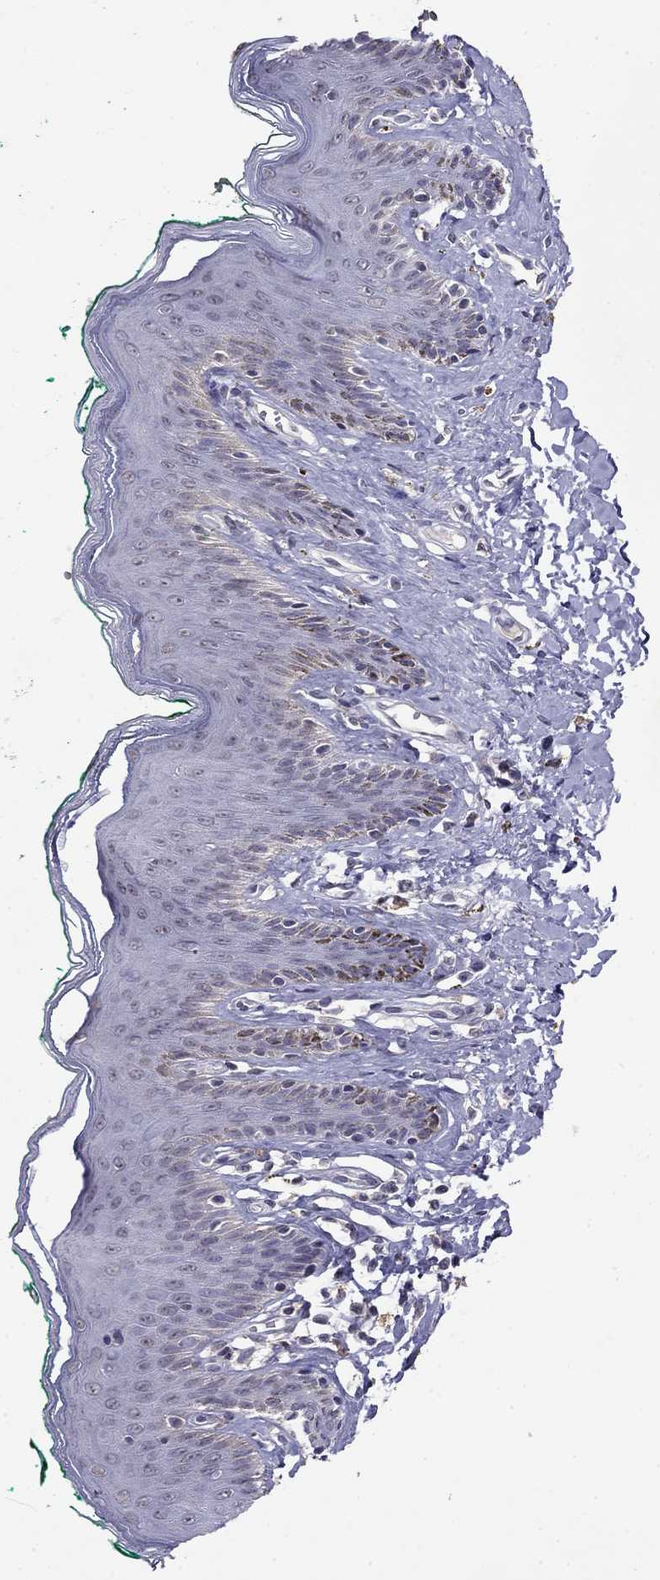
{"staining": {"intensity": "negative", "quantity": "none", "location": "none"}, "tissue": "skin", "cell_type": "Epidermal cells", "image_type": "normal", "snomed": [{"axis": "morphology", "description": "Normal tissue, NOS"}, {"axis": "topography", "description": "Vulva"}], "caption": "Epidermal cells show no significant protein expression in unremarkable skin. (Brightfield microscopy of DAB (3,3'-diaminobenzidine) immunohistochemistry at high magnification).", "gene": "WNK3", "patient": {"sex": "female", "age": 66}}